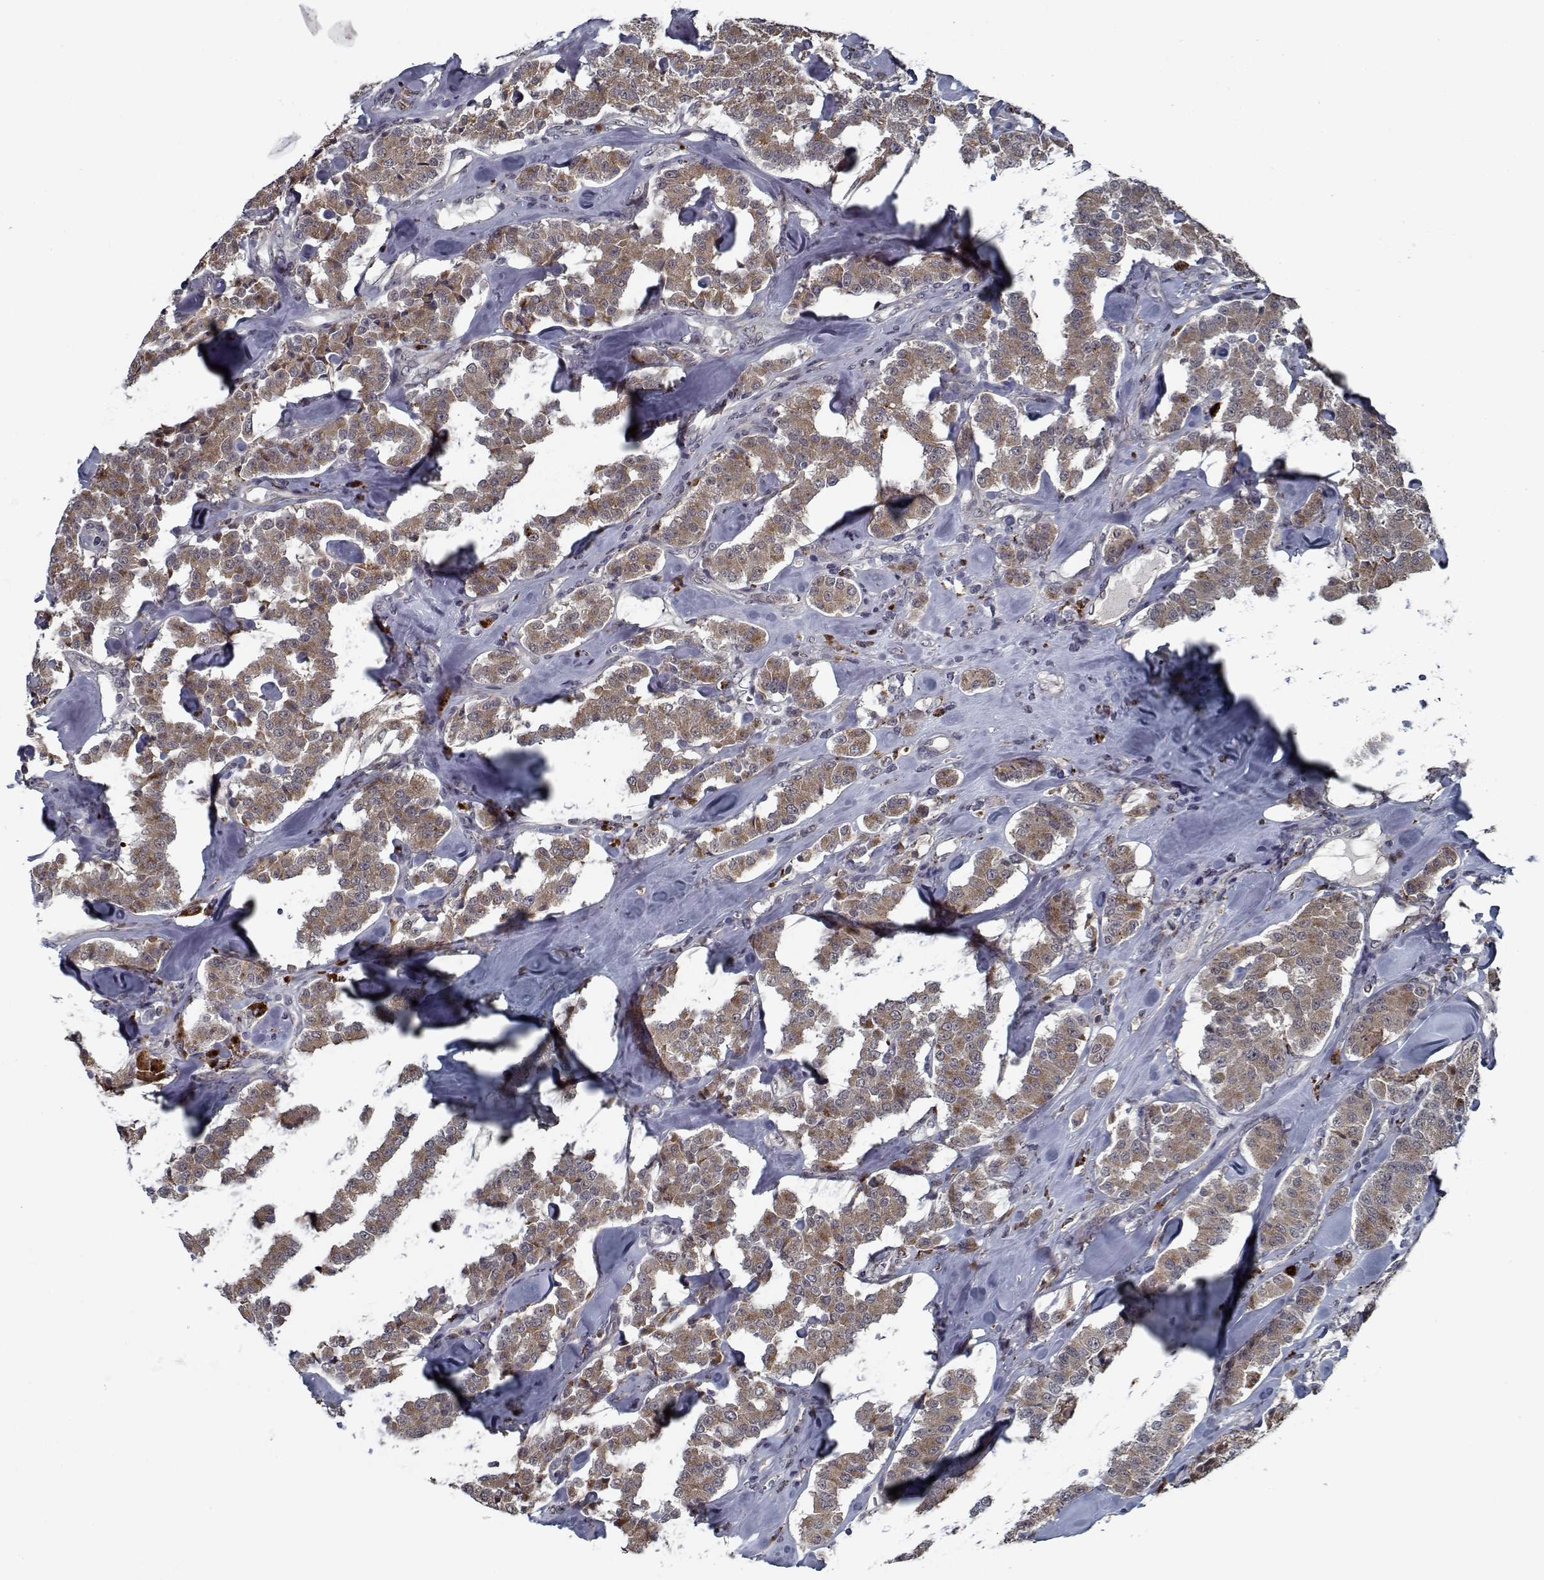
{"staining": {"intensity": "moderate", "quantity": ">75%", "location": "cytoplasmic/membranous"}, "tissue": "carcinoid", "cell_type": "Tumor cells", "image_type": "cancer", "snomed": [{"axis": "morphology", "description": "Carcinoid, malignant, NOS"}, {"axis": "topography", "description": "Pancreas"}], "caption": "Immunohistochemistry staining of carcinoid, which exhibits medium levels of moderate cytoplasmic/membranous expression in approximately >75% of tumor cells indicating moderate cytoplasmic/membranous protein expression. The staining was performed using DAB (brown) for protein detection and nuclei were counterstained in hematoxylin (blue).", "gene": "NLK", "patient": {"sex": "male", "age": 41}}